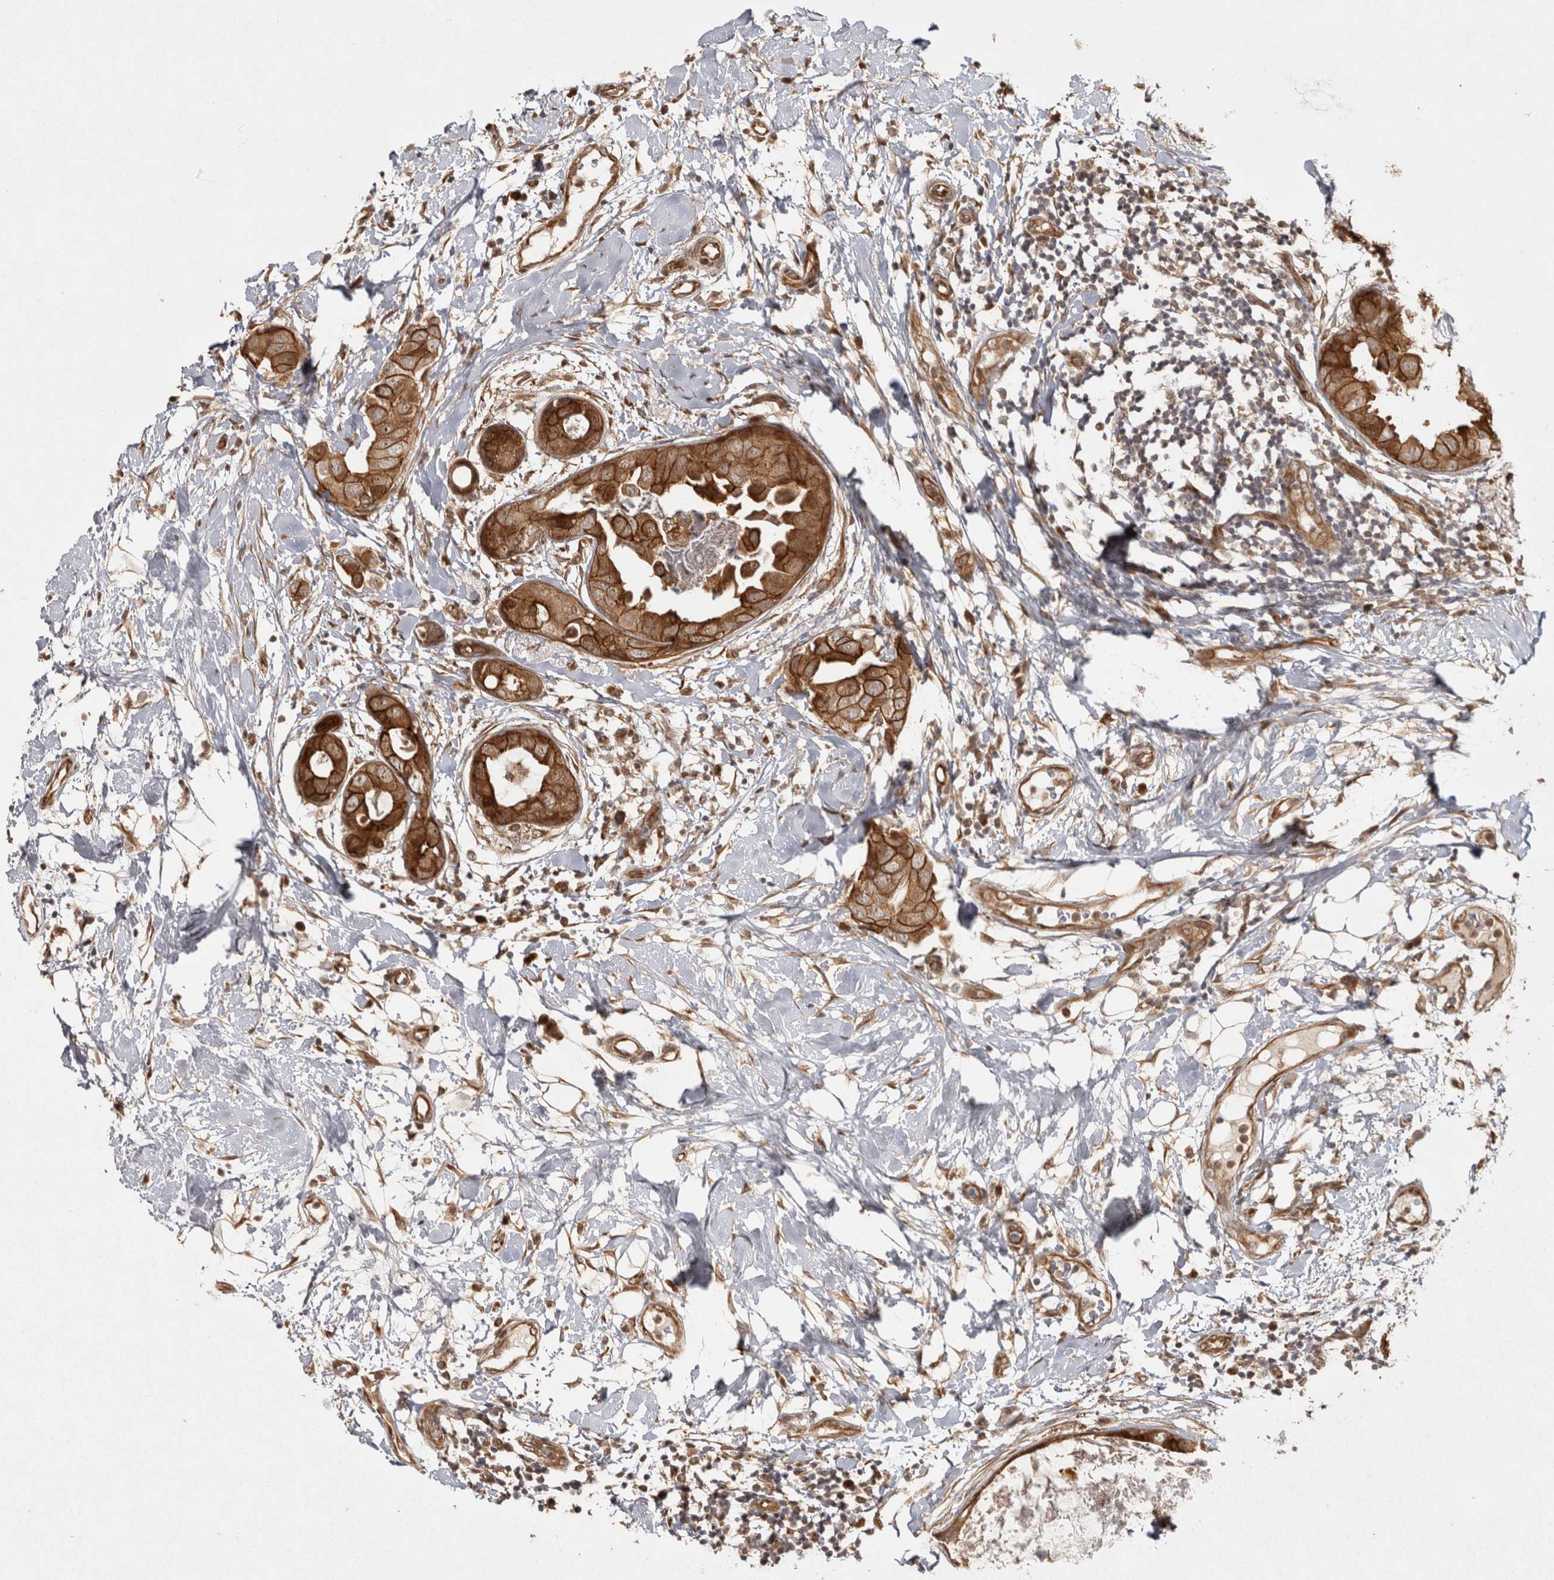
{"staining": {"intensity": "strong", "quantity": ">75%", "location": "cytoplasmic/membranous"}, "tissue": "breast cancer", "cell_type": "Tumor cells", "image_type": "cancer", "snomed": [{"axis": "morphology", "description": "Duct carcinoma"}, {"axis": "topography", "description": "Breast"}], "caption": "Immunohistochemistry micrograph of human intraductal carcinoma (breast) stained for a protein (brown), which displays high levels of strong cytoplasmic/membranous expression in about >75% of tumor cells.", "gene": "CAMSAP2", "patient": {"sex": "female", "age": 40}}